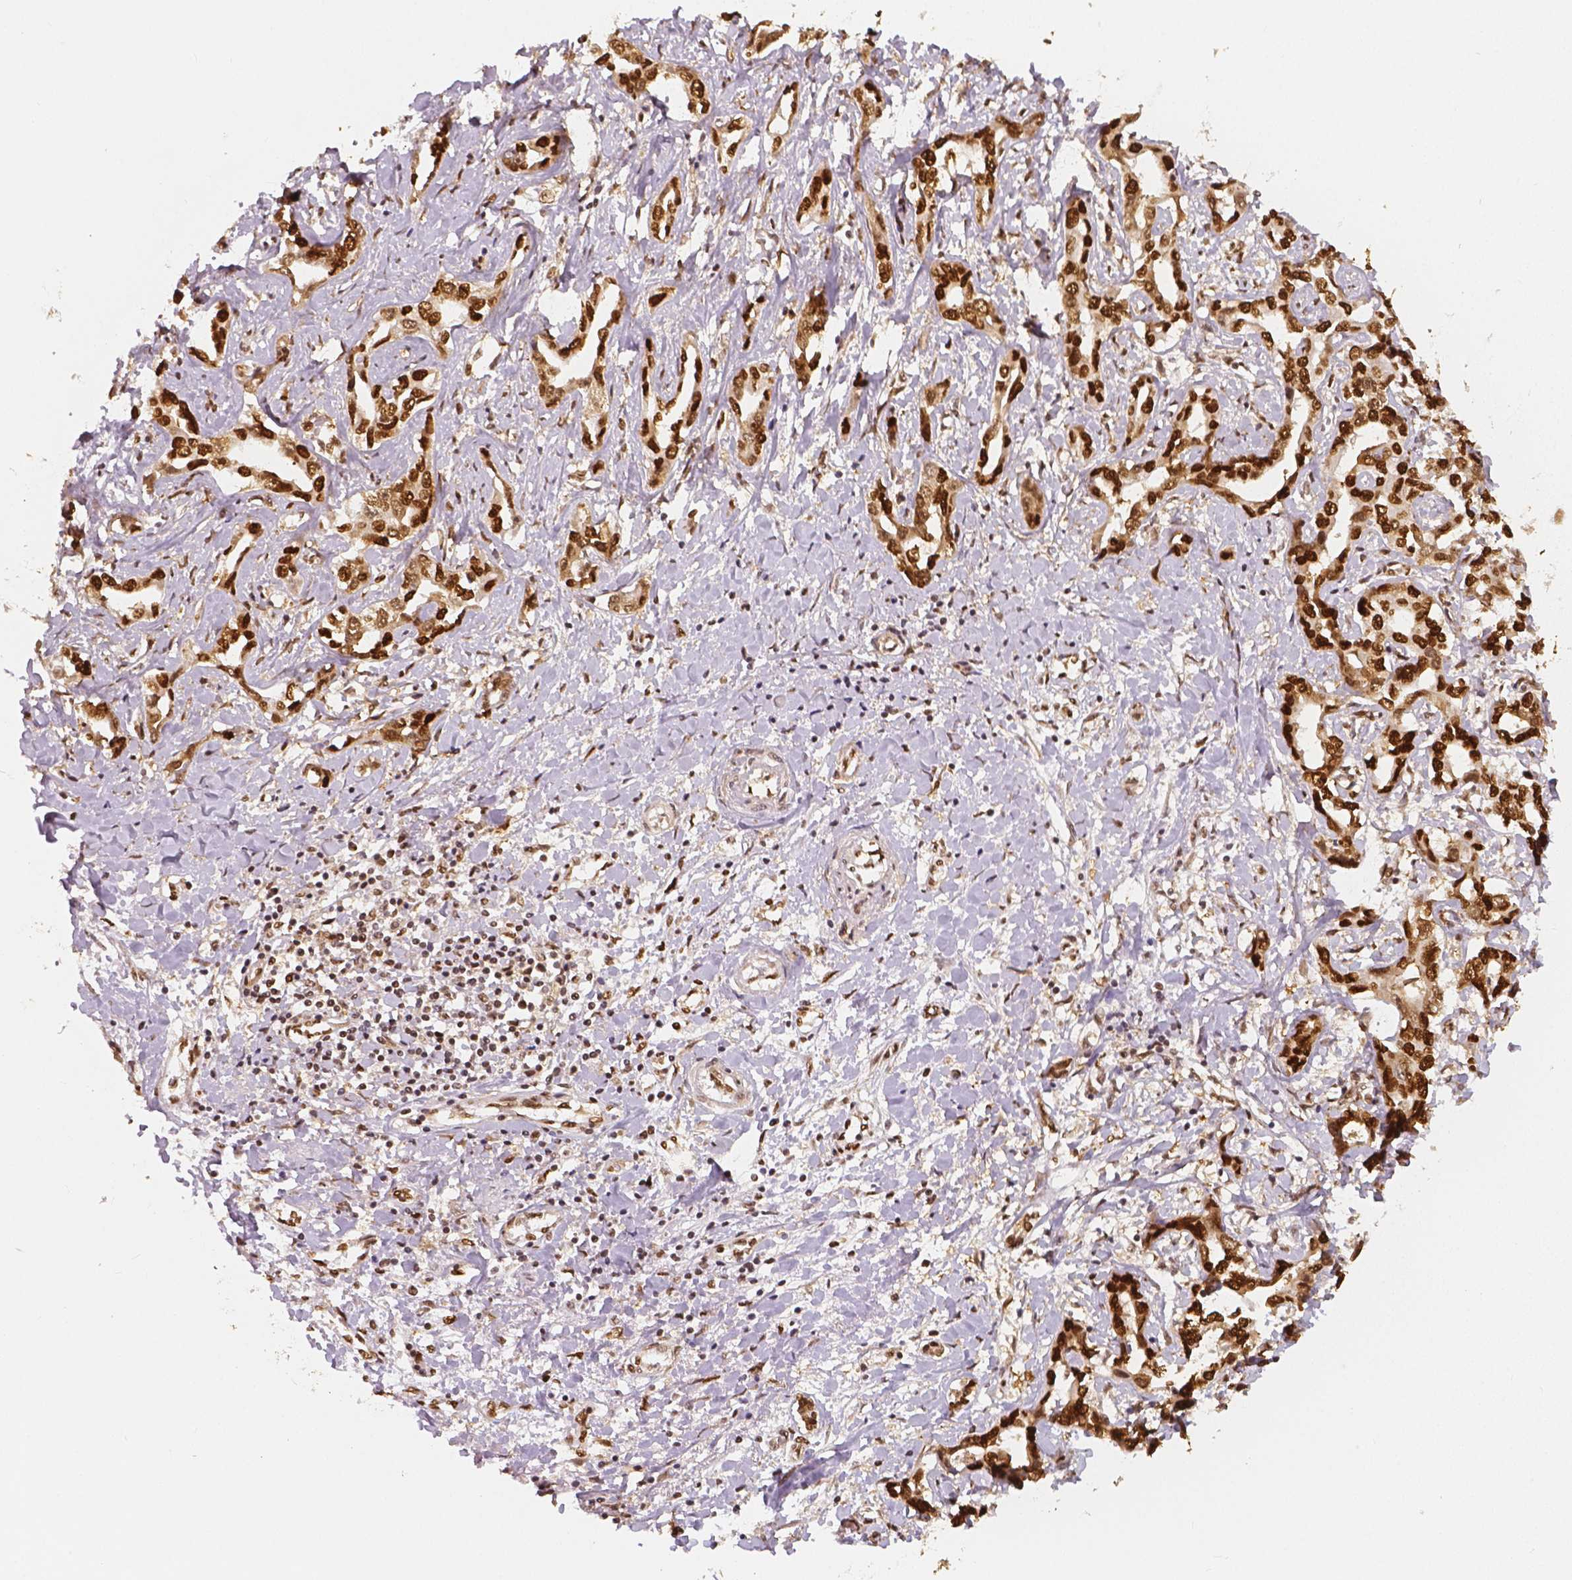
{"staining": {"intensity": "strong", "quantity": ">75%", "location": "nuclear"}, "tissue": "liver cancer", "cell_type": "Tumor cells", "image_type": "cancer", "snomed": [{"axis": "morphology", "description": "Cholangiocarcinoma"}, {"axis": "topography", "description": "Liver"}], "caption": "IHC (DAB (3,3'-diaminobenzidine)) staining of liver cancer (cholangiocarcinoma) demonstrates strong nuclear protein positivity in approximately >75% of tumor cells.", "gene": "NUCKS1", "patient": {"sex": "male", "age": 59}}